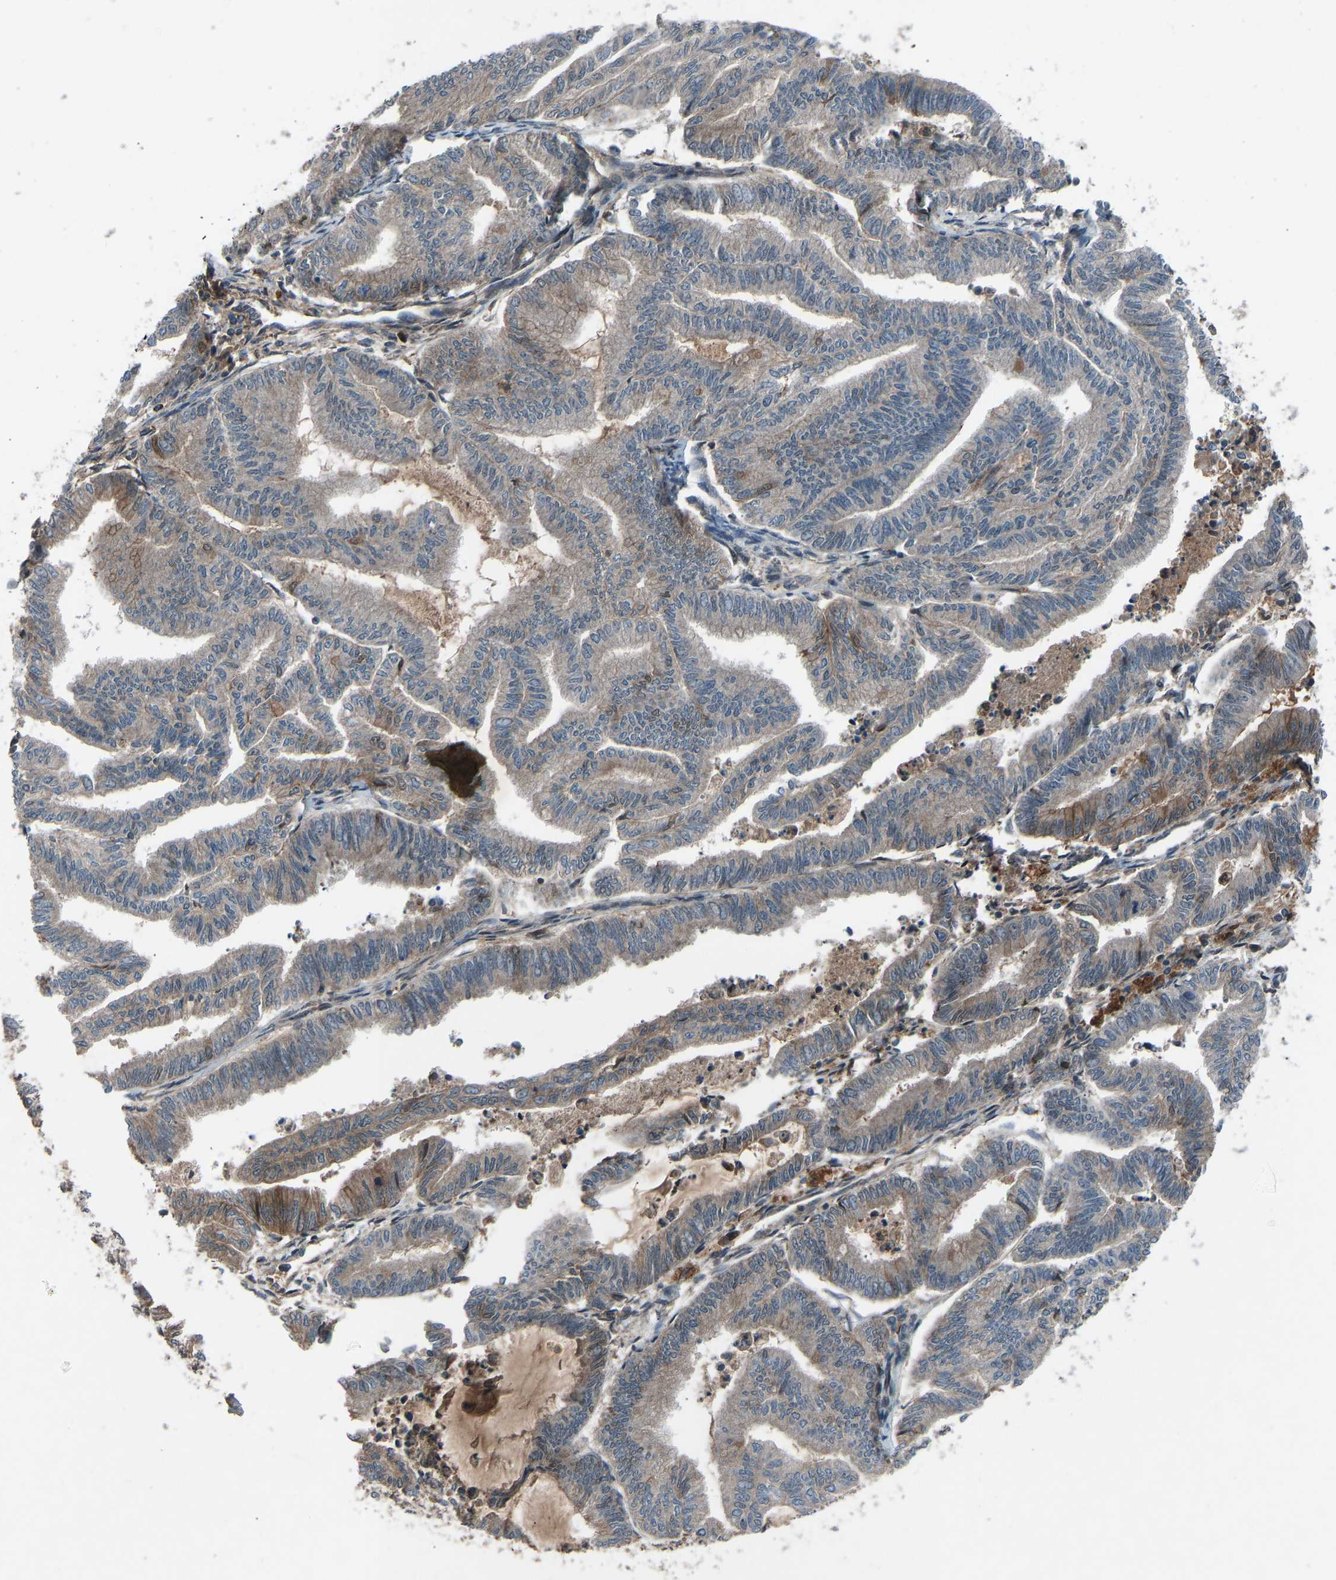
{"staining": {"intensity": "moderate", "quantity": "25%-75%", "location": "cytoplasmic/membranous"}, "tissue": "endometrial cancer", "cell_type": "Tumor cells", "image_type": "cancer", "snomed": [{"axis": "morphology", "description": "Adenocarcinoma, NOS"}, {"axis": "topography", "description": "Endometrium"}], "caption": "Immunohistochemistry histopathology image of human endometrial adenocarcinoma stained for a protein (brown), which displays medium levels of moderate cytoplasmic/membranous staining in about 25%-75% of tumor cells.", "gene": "SLC43A1", "patient": {"sex": "female", "age": 79}}